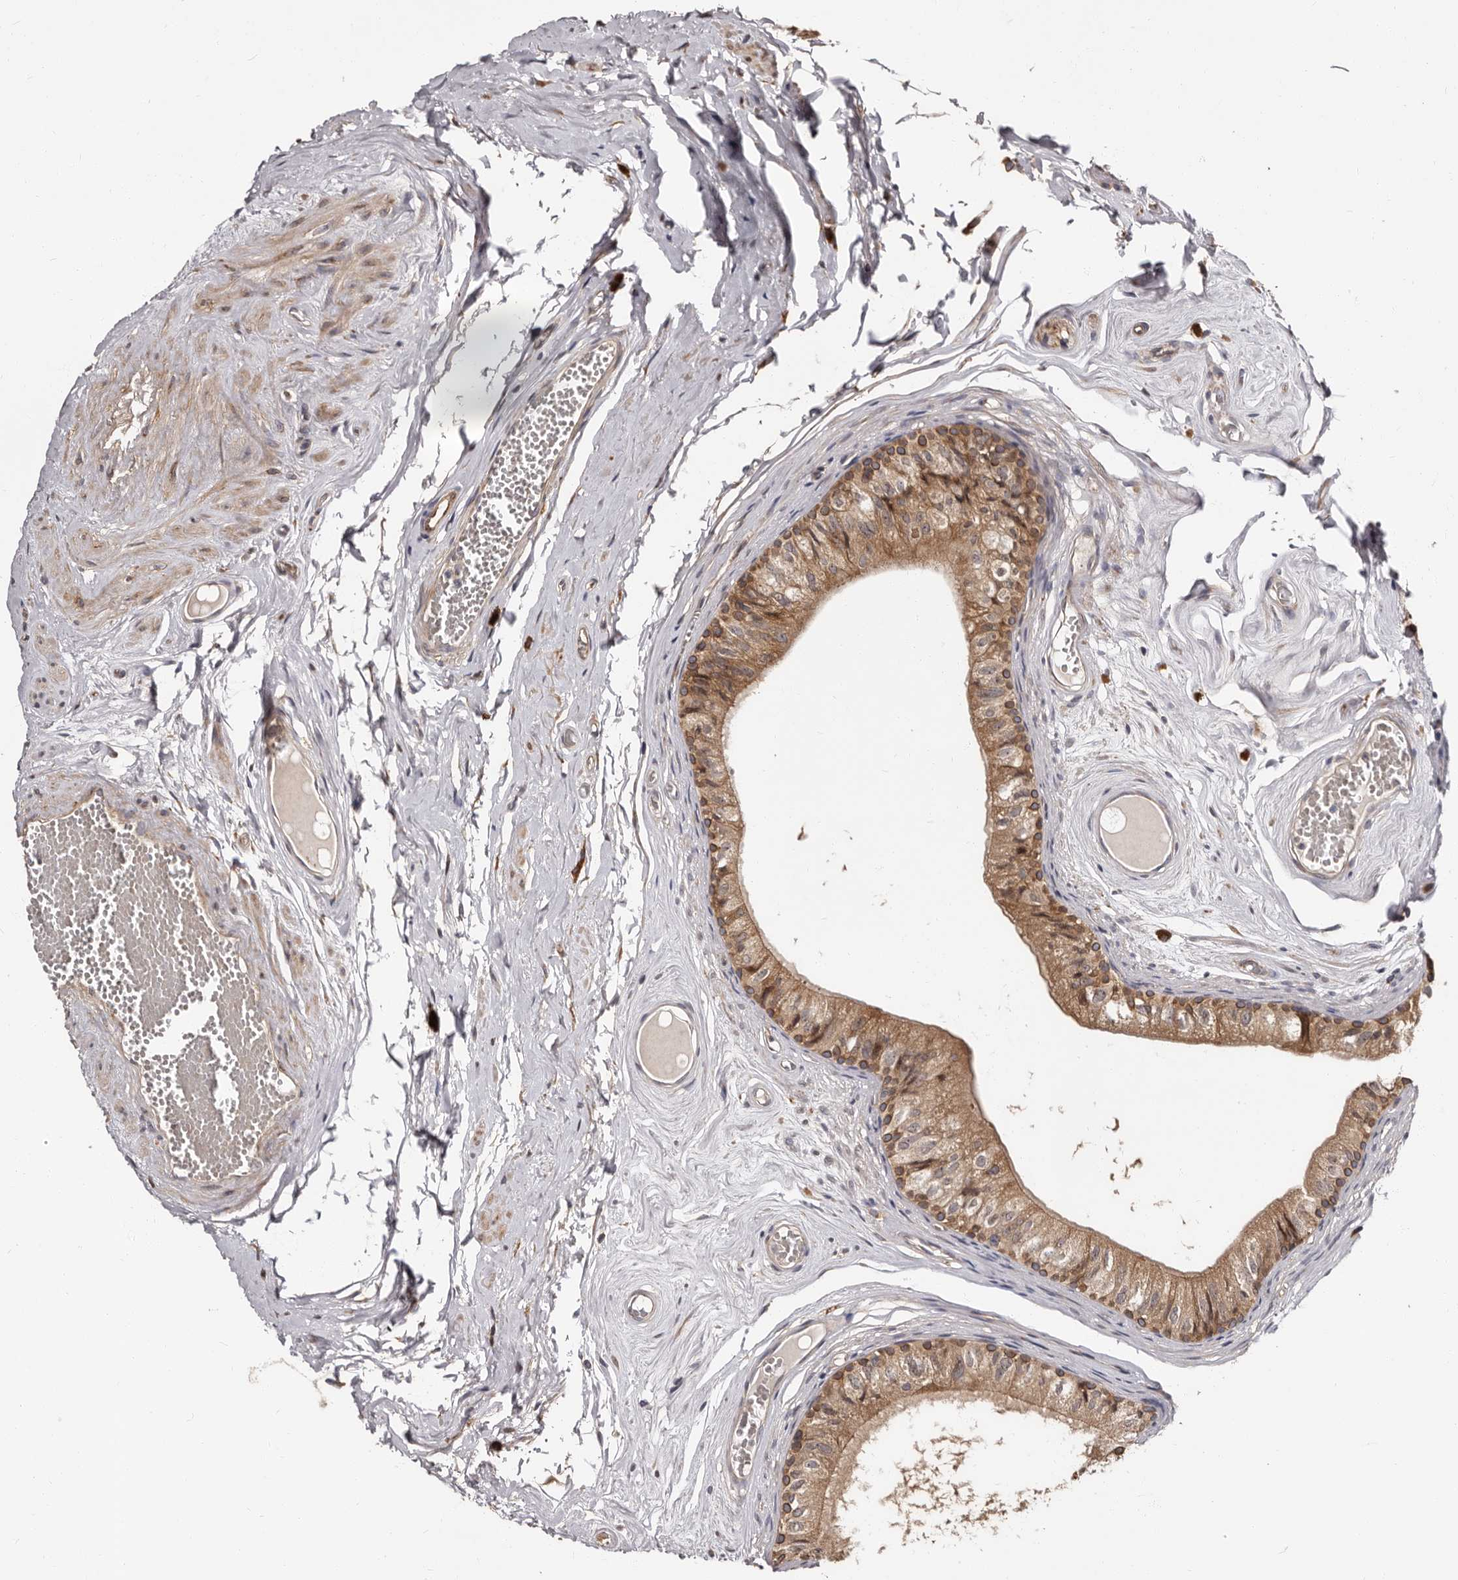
{"staining": {"intensity": "moderate", "quantity": ">75%", "location": "cytoplasmic/membranous"}, "tissue": "epididymis", "cell_type": "Glandular cells", "image_type": "normal", "snomed": [{"axis": "morphology", "description": "Normal tissue, NOS"}, {"axis": "topography", "description": "Epididymis"}], "caption": "The immunohistochemical stain shows moderate cytoplasmic/membranous expression in glandular cells of unremarkable epididymis.", "gene": "TBC1D22B", "patient": {"sex": "male", "age": 79}}